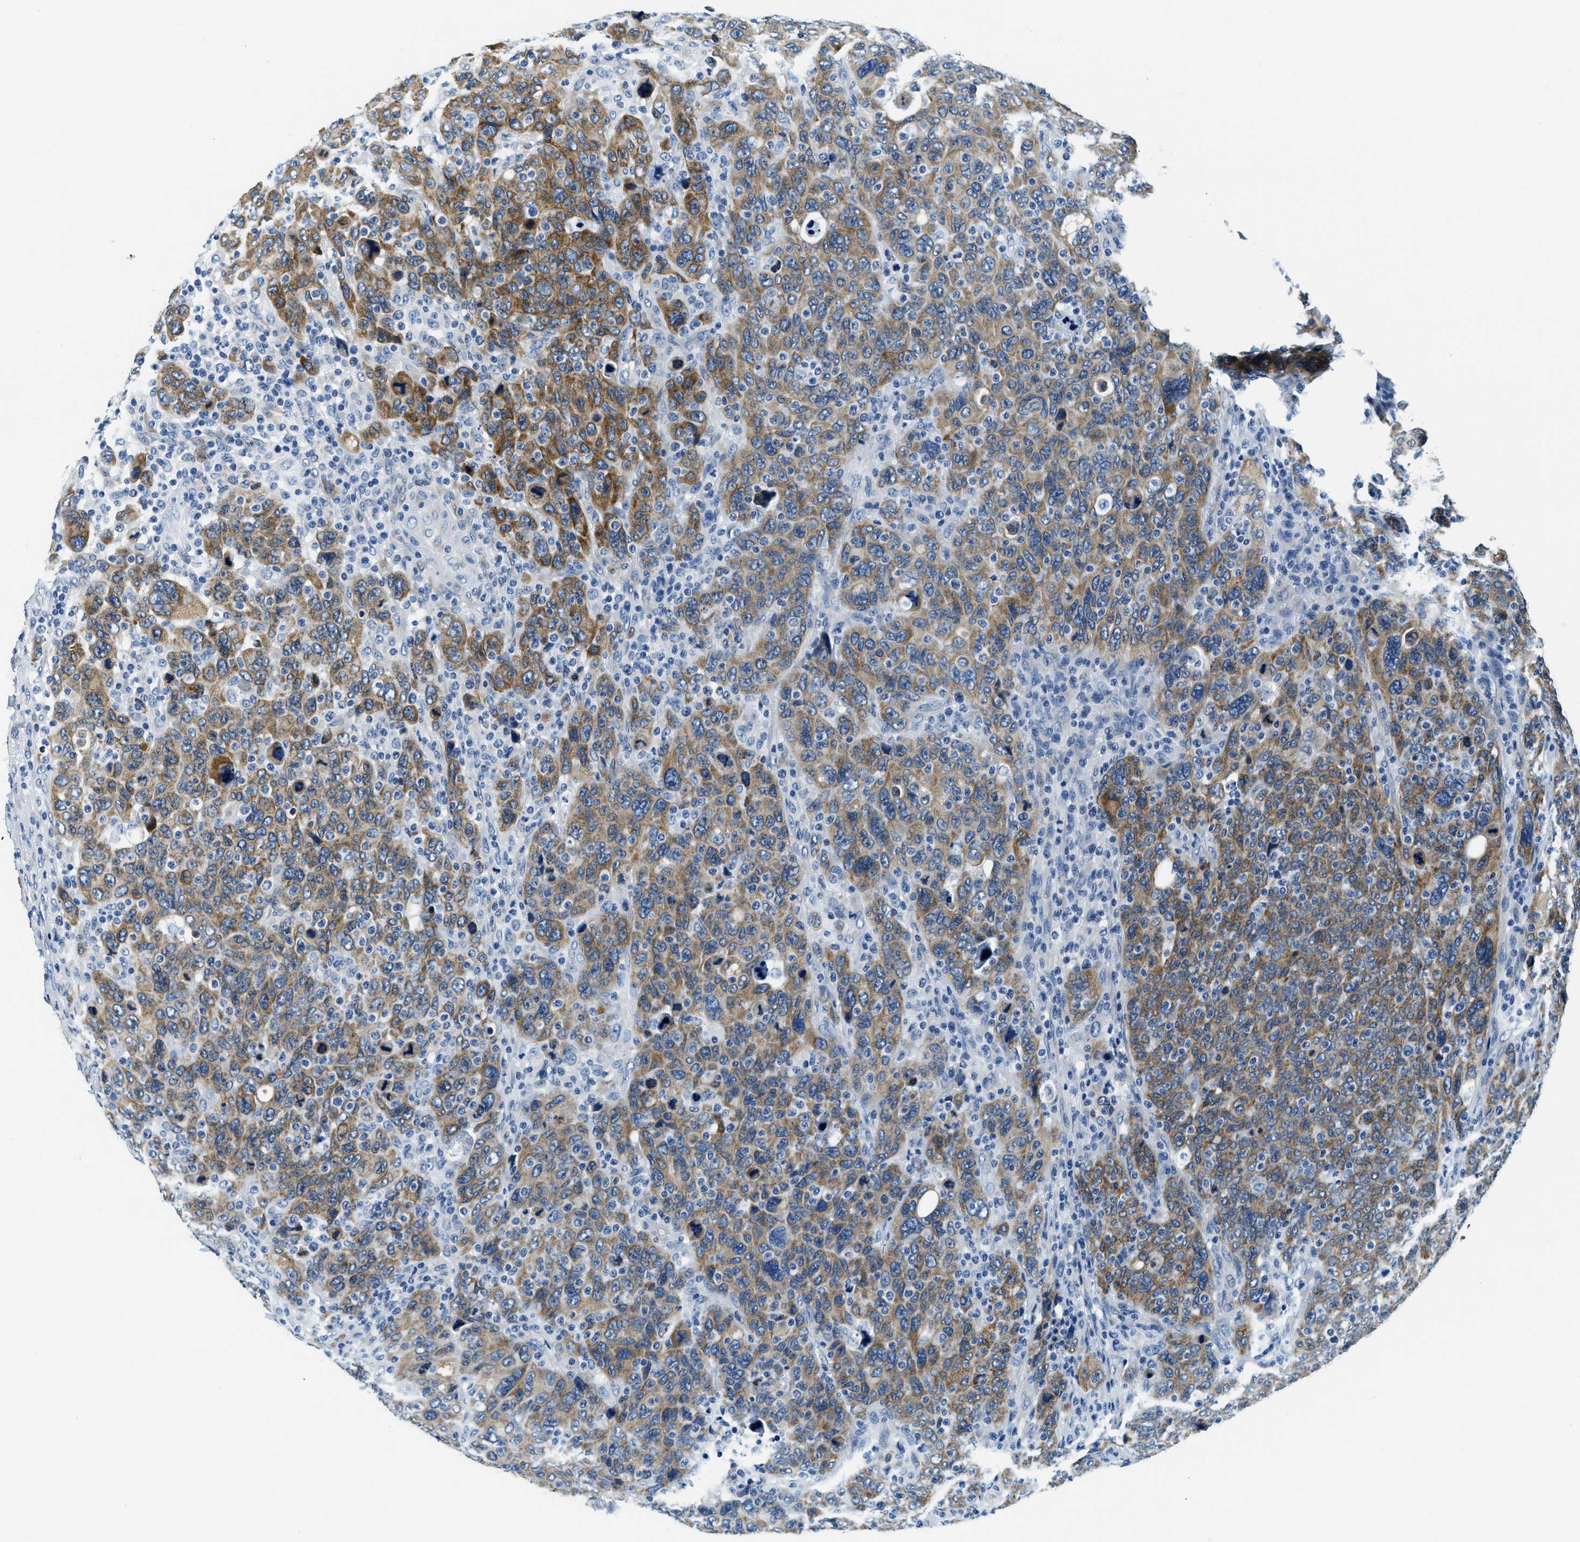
{"staining": {"intensity": "moderate", "quantity": ">75%", "location": "cytoplasmic/membranous"}, "tissue": "breast cancer", "cell_type": "Tumor cells", "image_type": "cancer", "snomed": [{"axis": "morphology", "description": "Duct carcinoma"}, {"axis": "topography", "description": "Breast"}], "caption": "This histopathology image reveals immunohistochemistry staining of human breast cancer (intraductal carcinoma), with medium moderate cytoplasmic/membranous positivity in approximately >75% of tumor cells.", "gene": "UBAC2", "patient": {"sex": "female", "age": 37}}